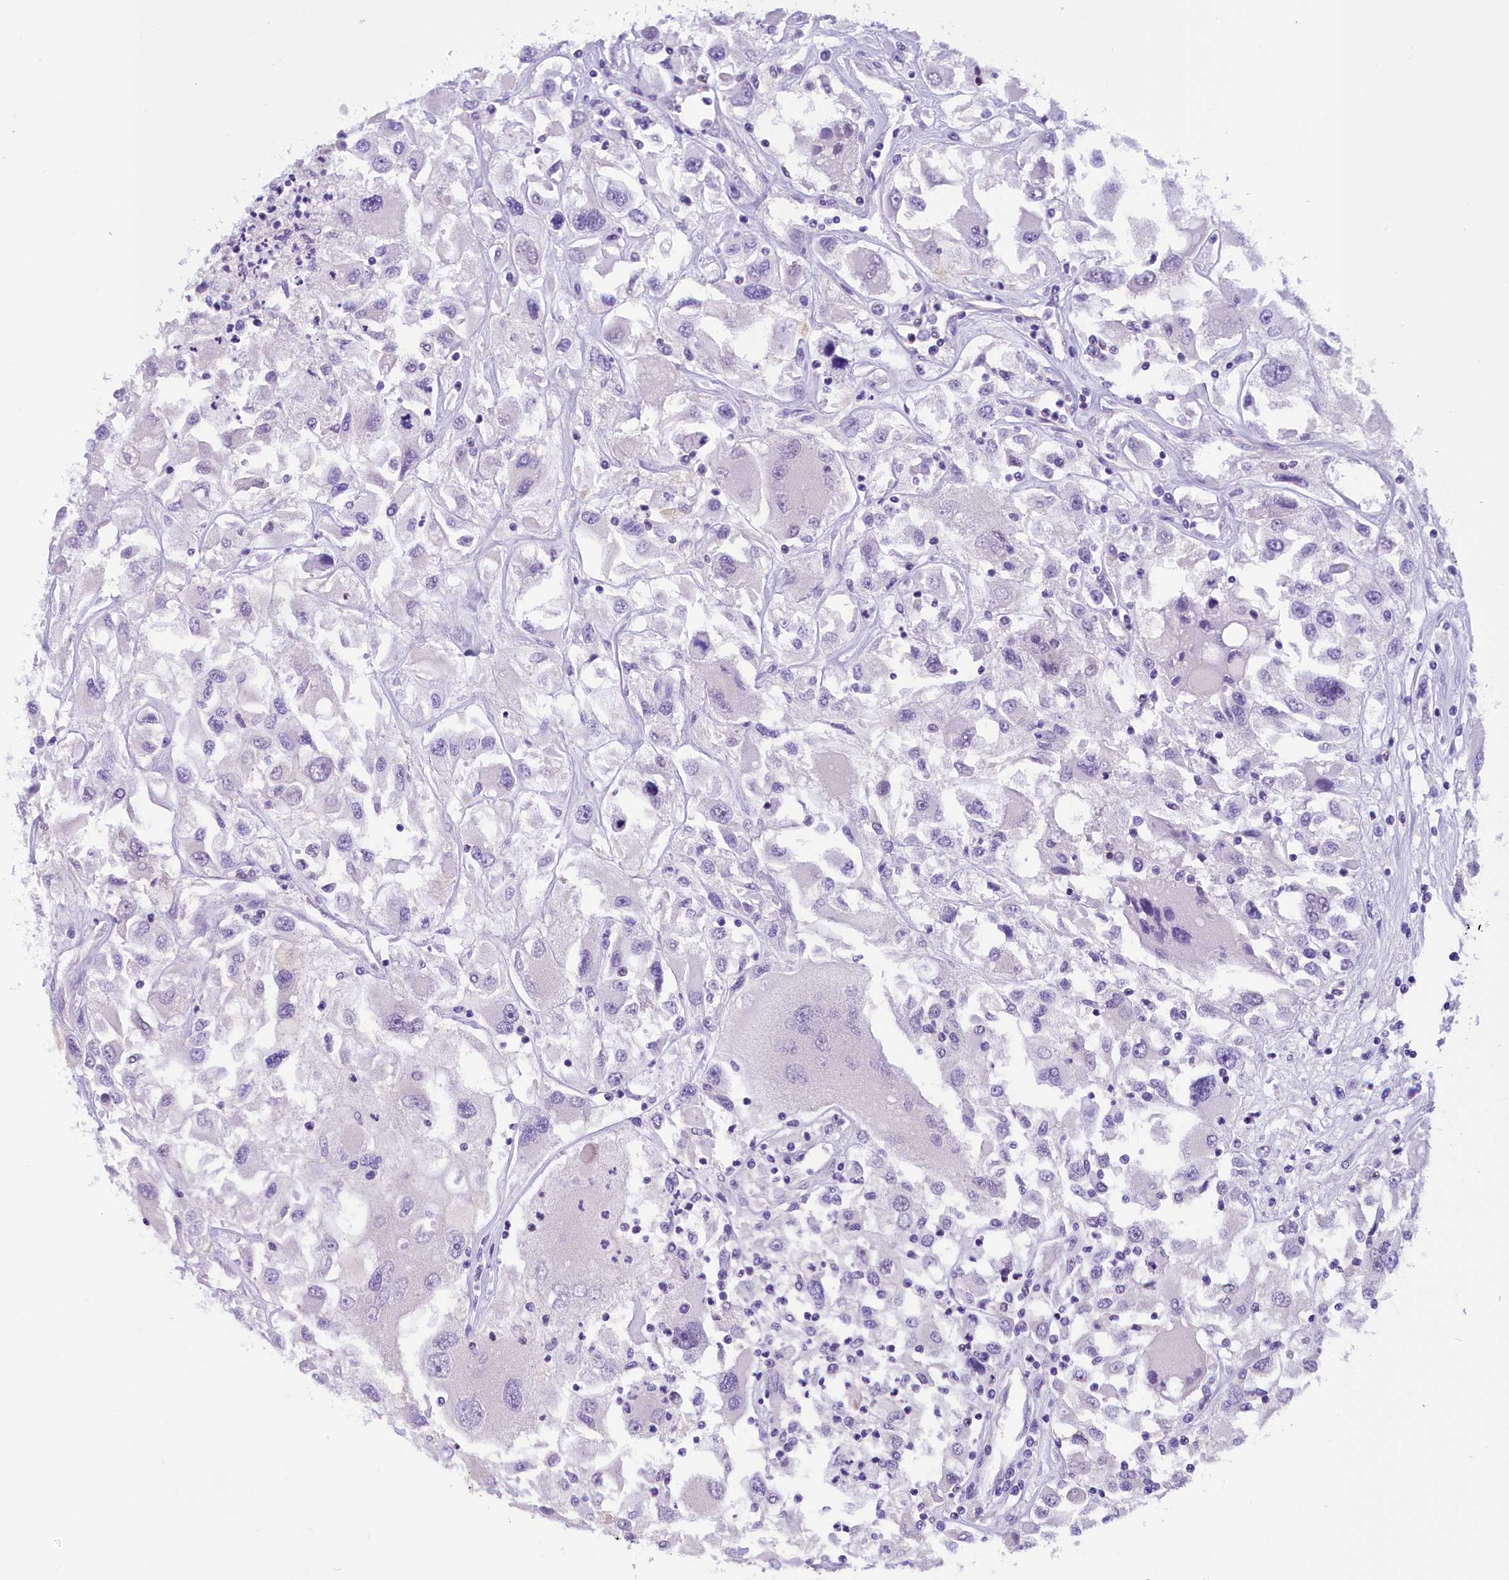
{"staining": {"intensity": "negative", "quantity": "none", "location": "none"}, "tissue": "renal cancer", "cell_type": "Tumor cells", "image_type": "cancer", "snomed": [{"axis": "morphology", "description": "Adenocarcinoma, NOS"}, {"axis": "topography", "description": "Kidney"}], "caption": "An image of human renal adenocarcinoma is negative for staining in tumor cells. (IHC, brightfield microscopy, high magnification).", "gene": "ABAT", "patient": {"sex": "female", "age": 52}}